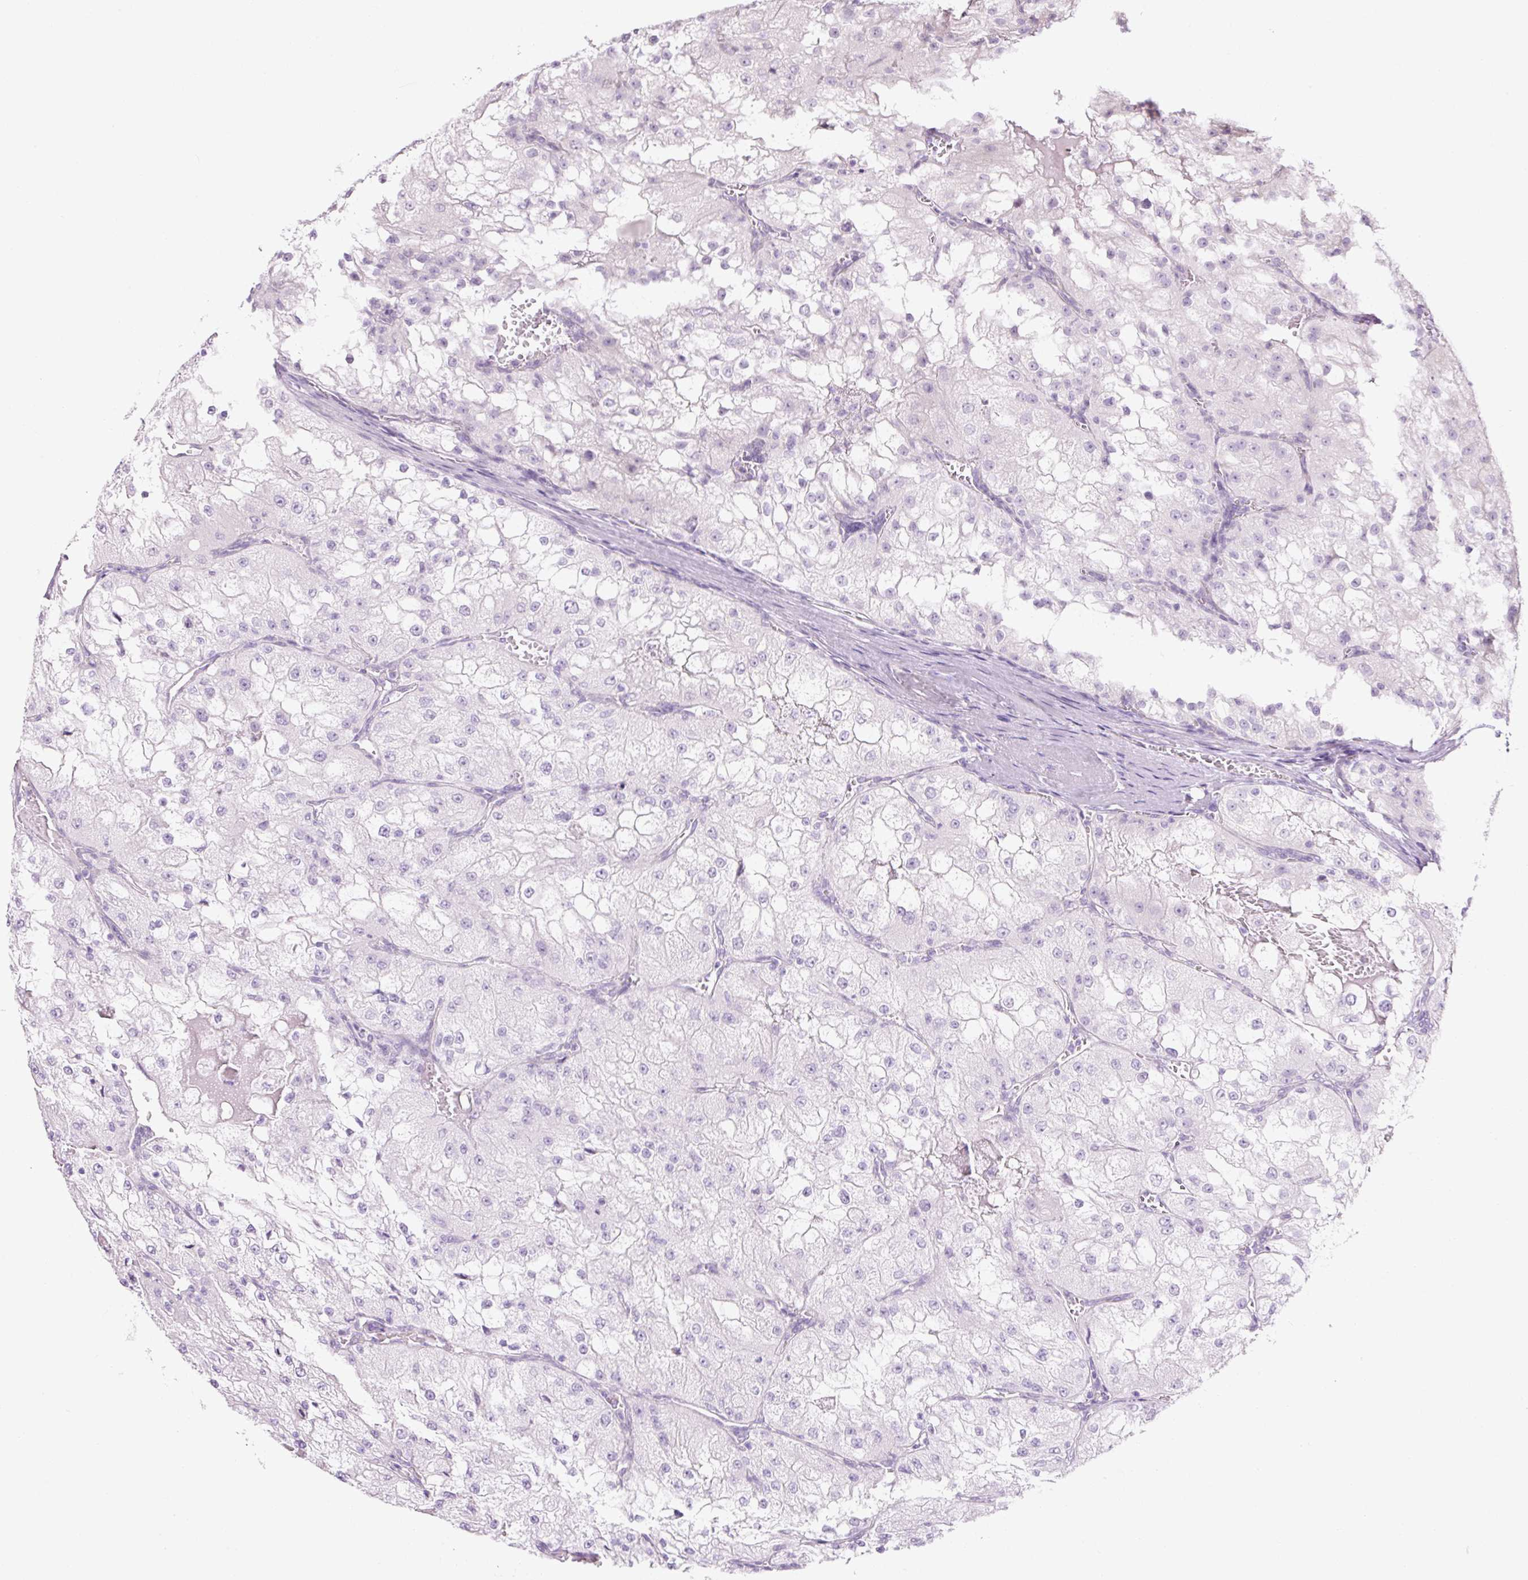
{"staining": {"intensity": "negative", "quantity": "none", "location": "none"}, "tissue": "renal cancer", "cell_type": "Tumor cells", "image_type": "cancer", "snomed": [{"axis": "morphology", "description": "Adenocarcinoma, NOS"}, {"axis": "topography", "description": "Kidney"}], "caption": "Adenocarcinoma (renal) stained for a protein using immunohistochemistry (IHC) displays no staining tumor cells.", "gene": "GRID2", "patient": {"sex": "female", "age": 74}}